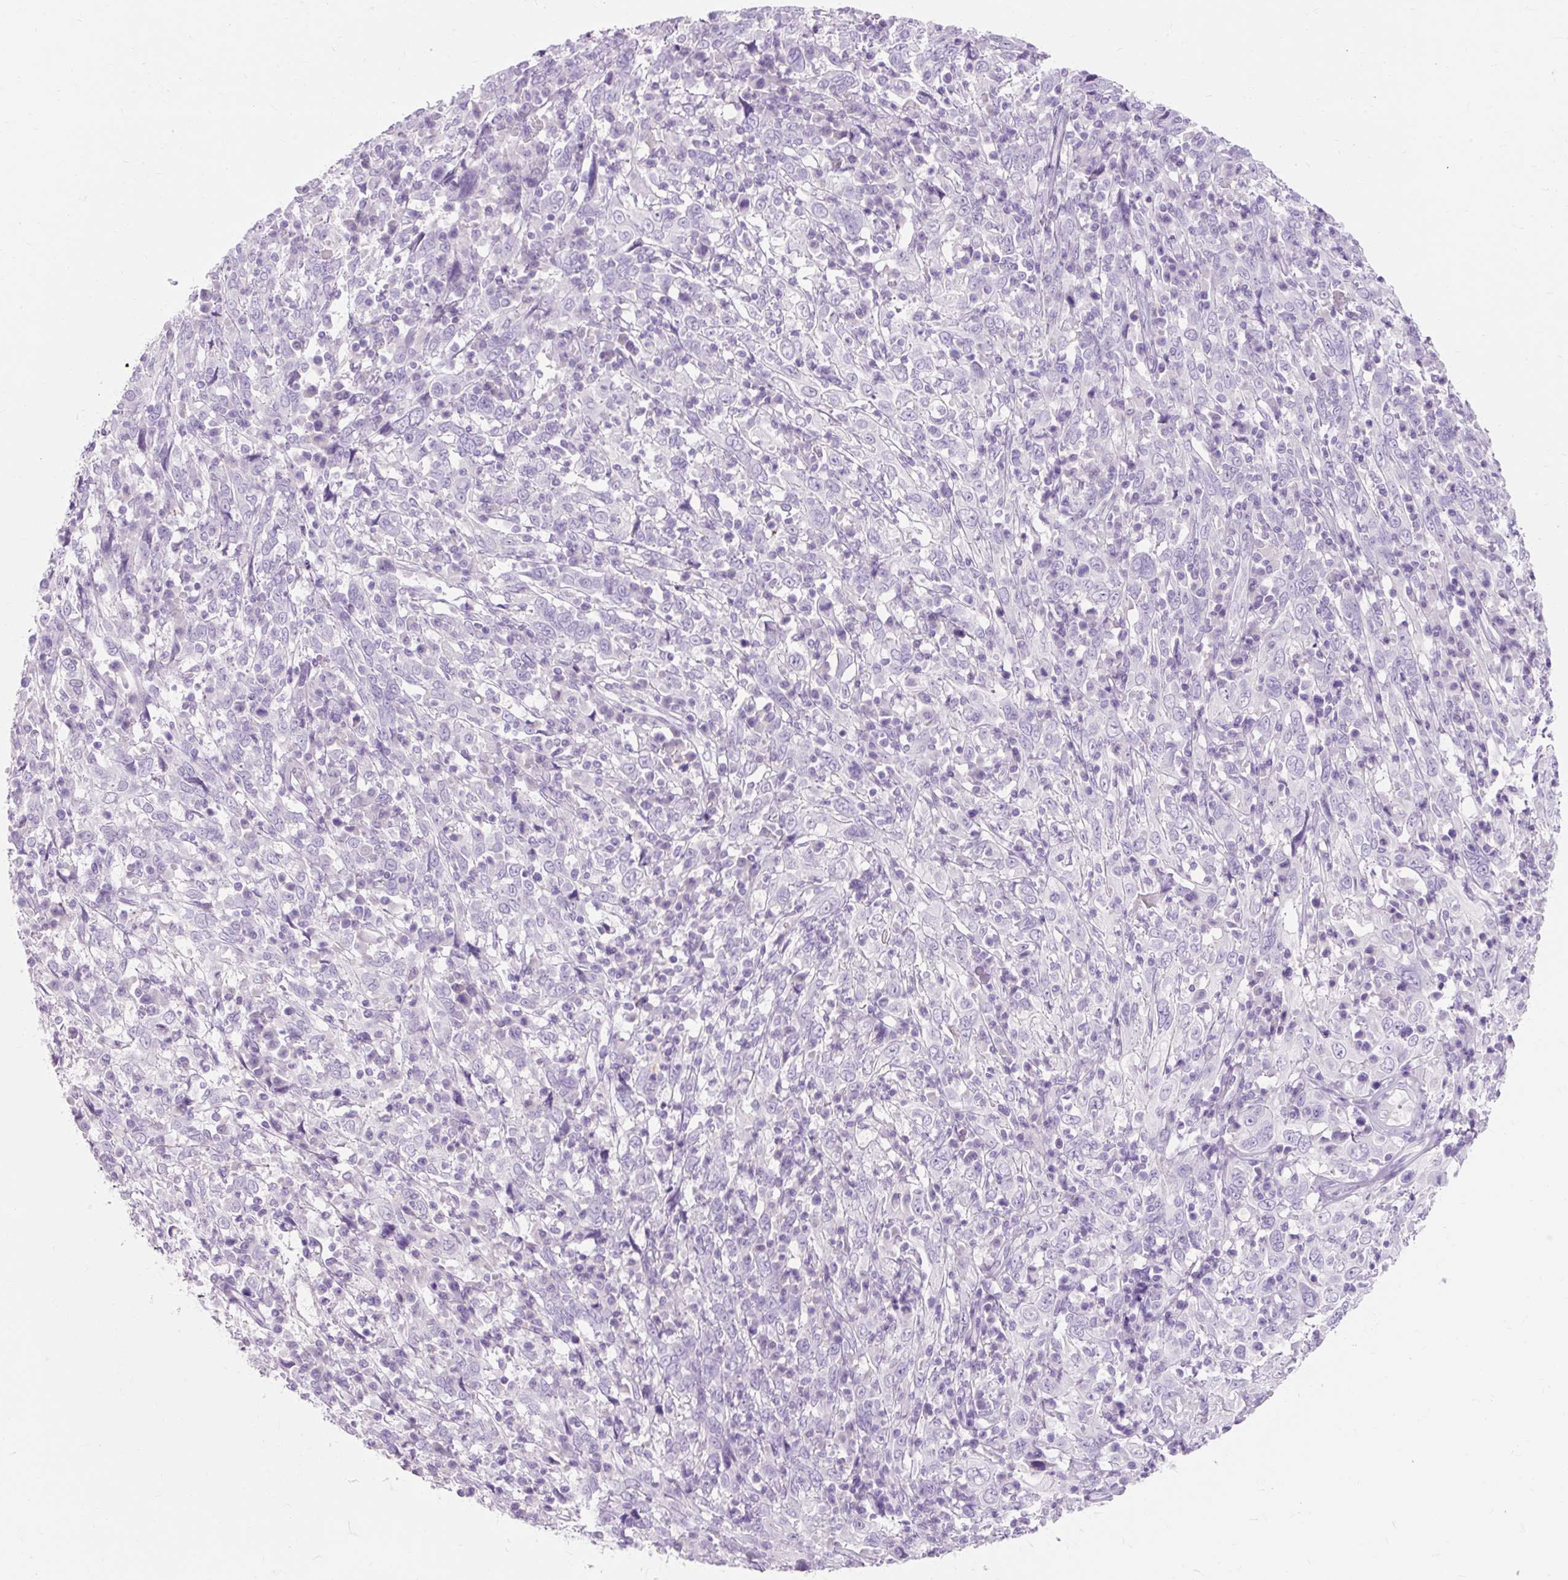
{"staining": {"intensity": "negative", "quantity": "none", "location": "none"}, "tissue": "cervical cancer", "cell_type": "Tumor cells", "image_type": "cancer", "snomed": [{"axis": "morphology", "description": "Squamous cell carcinoma, NOS"}, {"axis": "topography", "description": "Cervix"}], "caption": "This image is of squamous cell carcinoma (cervical) stained with immunohistochemistry to label a protein in brown with the nuclei are counter-stained blue. There is no expression in tumor cells.", "gene": "TMEM213", "patient": {"sex": "female", "age": 46}}